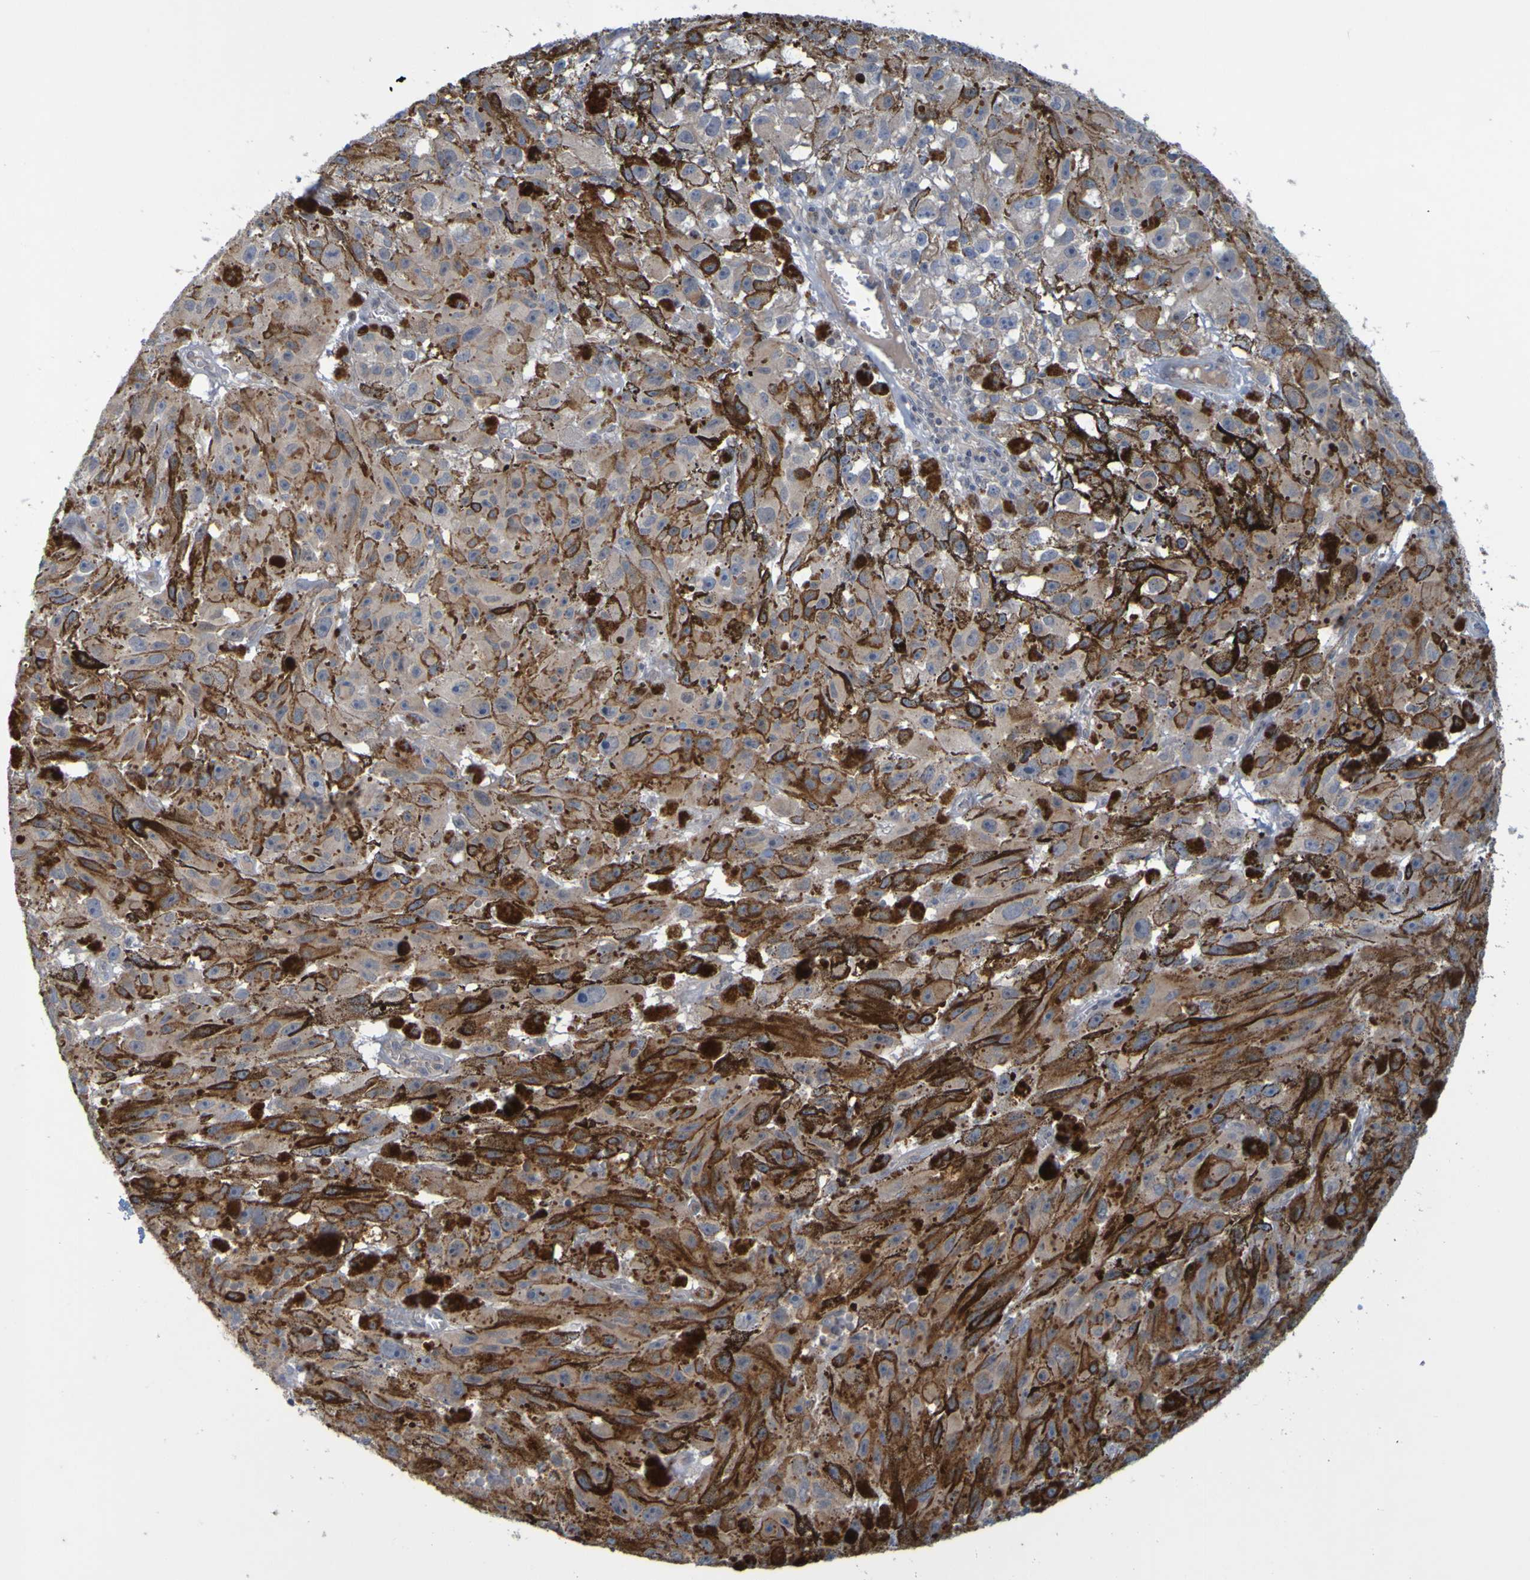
{"staining": {"intensity": "weak", "quantity": ">75%", "location": "cytoplasmic/membranous"}, "tissue": "melanoma", "cell_type": "Tumor cells", "image_type": "cancer", "snomed": [{"axis": "morphology", "description": "Malignant melanoma, NOS"}, {"axis": "topography", "description": "Skin"}], "caption": "Brown immunohistochemical staining in human malignant melanoma shows weak cytoplasmic/membranous staining in approximately >75% of tumor cells.", "gene": "MOGS", "patient": {"sex": "female", "age": 104}}